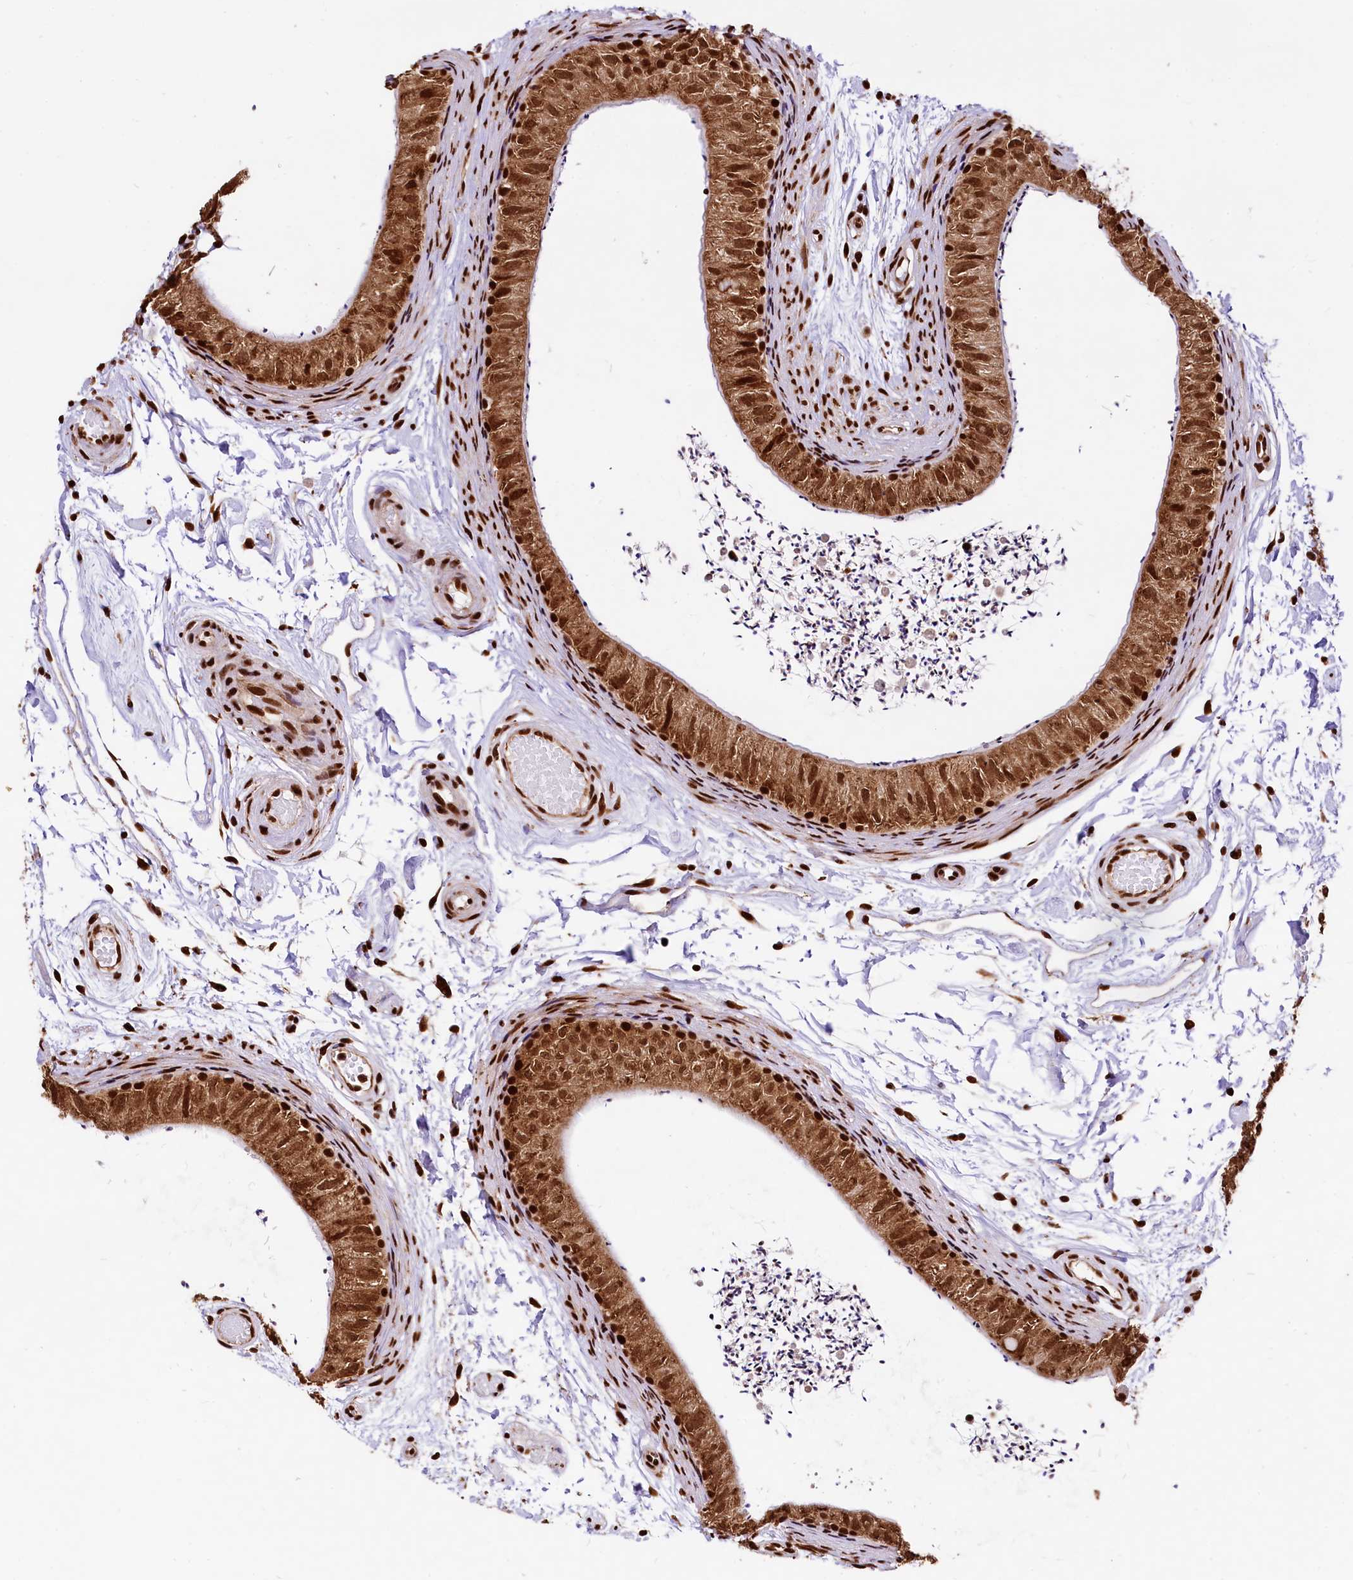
{"staining": {"intensity": "strong", "quantity": ">75%", "location": "cytoplasmic/membranous,nuclear"}, "tissue": "epididymis", "cell_type": "Glandular cells", "image_type": "normal", "snomed": [{"axis": "morphology", "description": "Normal tissue, NOS"}, {"axis": "topography", "description": "Epididymis"}], "caption": "A photomicrograph of epididymis stained for a protein displays strong cytoplasmic/membranous,nuclear brown staining in glandular cells. The staining is performed using DAB brown chromogen to label protein expression. The nuclei are counter-stained blue using hematoxylin.", "gene": "PDS5B", "patient": {"sex": "male", "age": 50}}